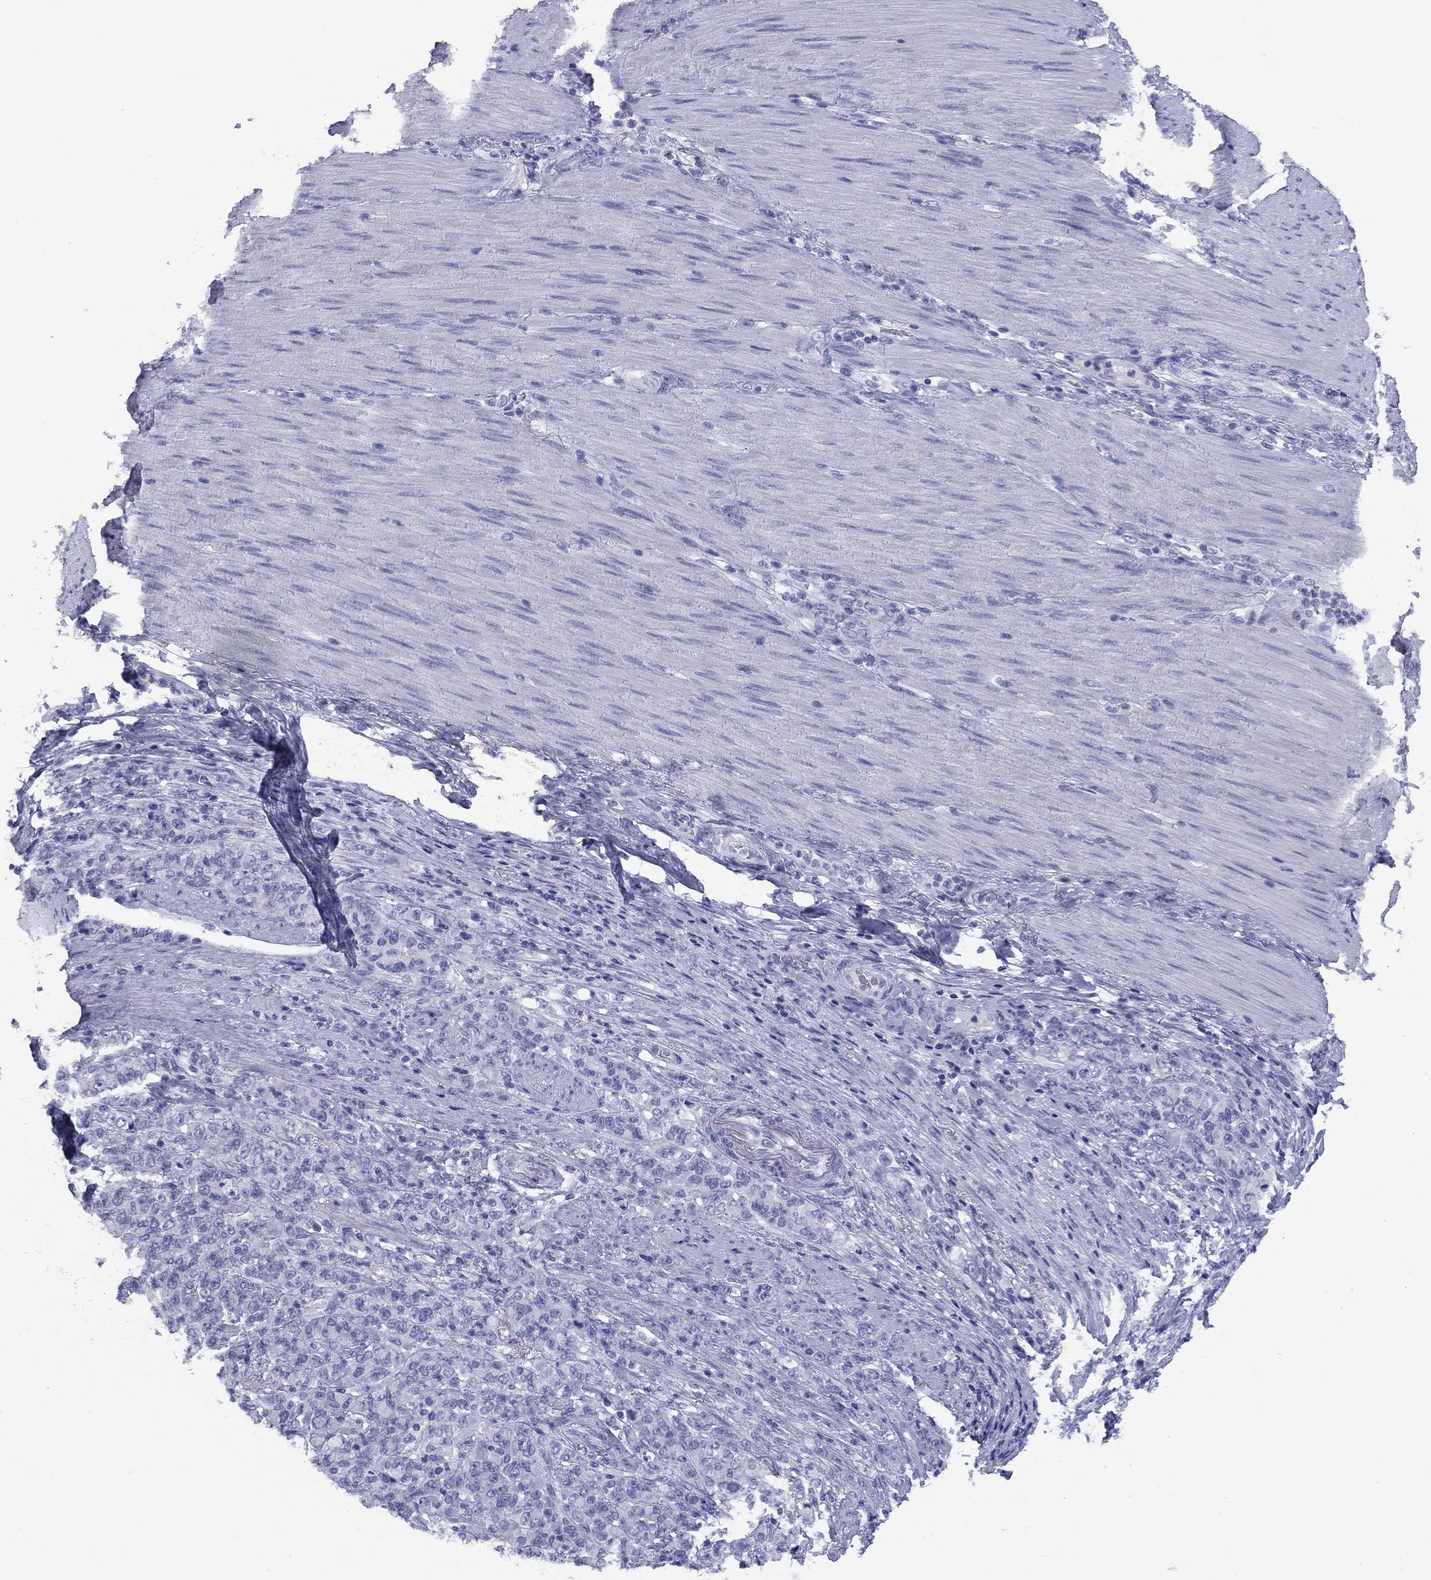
{"staining": {"intensity": "negative", "quantity": "none", "location": "none"}, "tissue": "stomach cancer", "cell_type": "Tumor cells", "image_type": "cancer", "snomed": [{"axis": "morphology", "description": "Normal tissue, NOS"}, {"axis": "morphology", "description": "Adenocarcinoma, NOS"}, {"axis": "topography", "description": "Stomach"}], "caption": "The photomicrograph exhibits no significant expression in tumor cells of stomach adenocarcinoma. Nuclei are stained in blue.", "gene": "NPPA", "patient": {"sex": "female", "age": 79}}